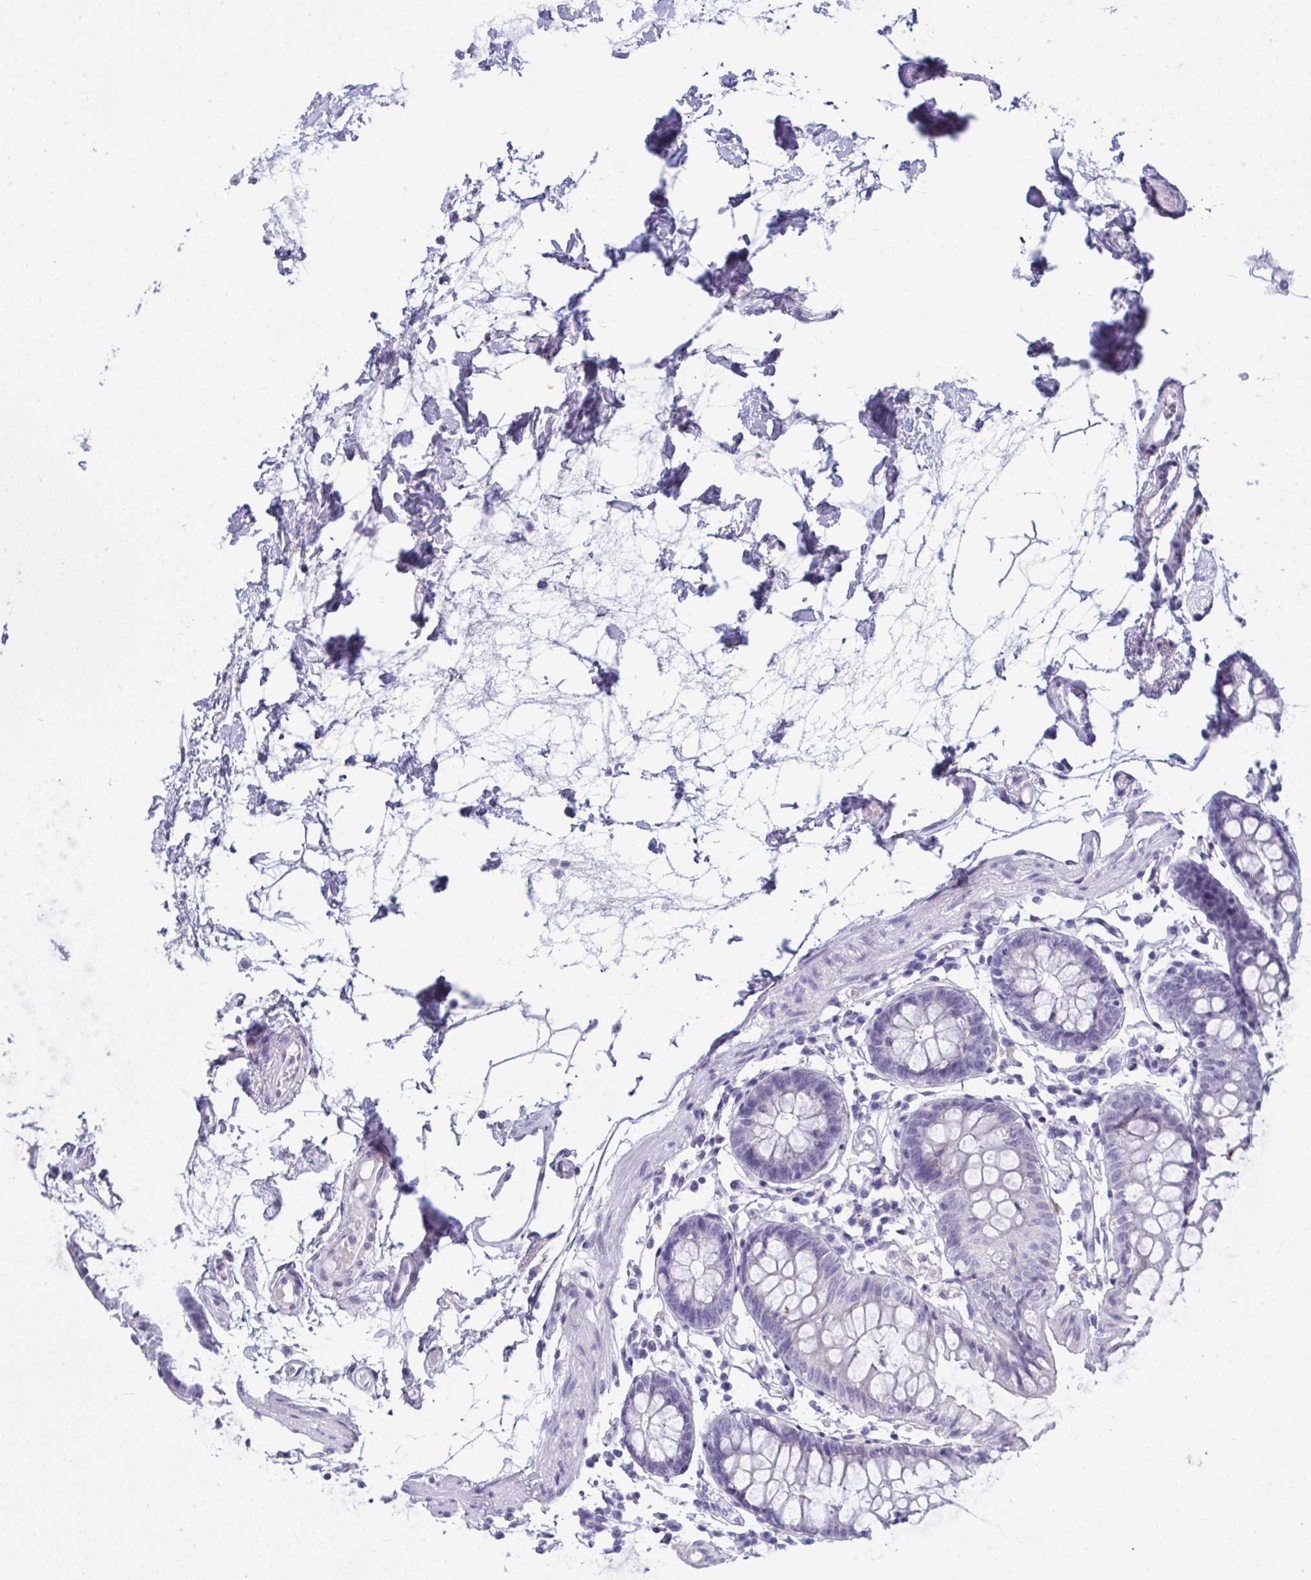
{"staining": {"intensity": "negative", "quantity": "none", "location": "none"}, "tissue": "colon", "cell_type": "Endothelial cells", "image_type": "normal", "snomed": [{"axis": "morphology", "description": "Normal tissue, NOS"}, {"axis": "topography", "description": "Colon"}], "caption": "DAB immunohistochemical staining of benign colon reveals no significant positivity in endothelial cells.", "gene": "PRDM9", "patient": {"sex": "female", "age": 84}}